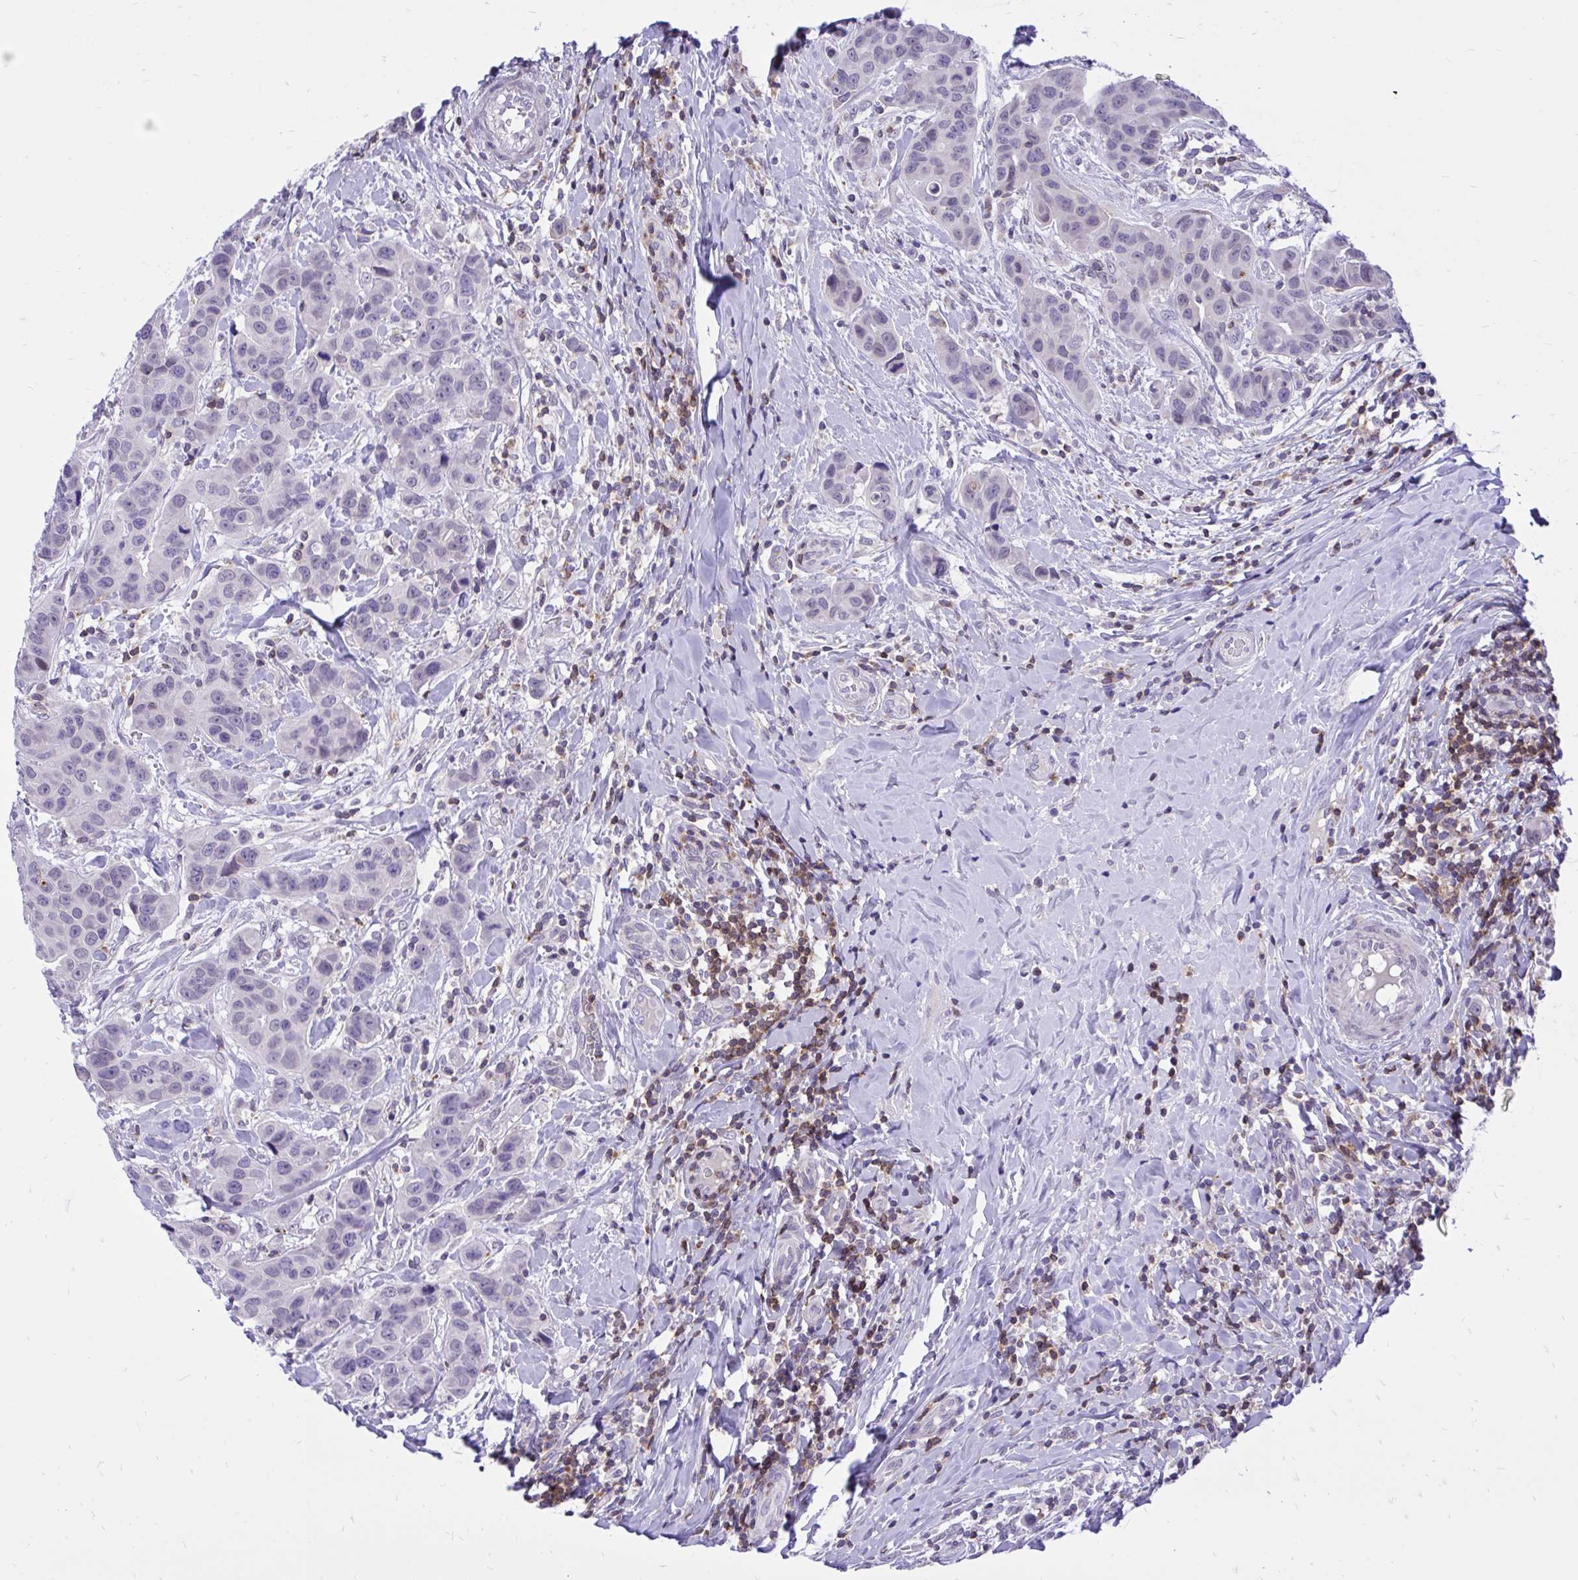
{"staining": {"intensity": "negative", "quantity": "none", "location": "none"}, "tissue": "breast cancer", "cell_type": "Tumor cells", "image_type": "cancer", "snomed": [{"axis": "morphology", "description": "Duct carcinoma"}, {"axis": "topography", "description": "Breast"}], "caption": "This is a image of IHC staining of breast cancer, which shows no positivity in tumor cells. Brightfield microscopy of immunohistochemistry (IHC) stained with DAB (brown) and hematoxylin (blue), captured at high magnification.", "gene": "CXCL8", "patient": {"sex": "female", "age": 24}}